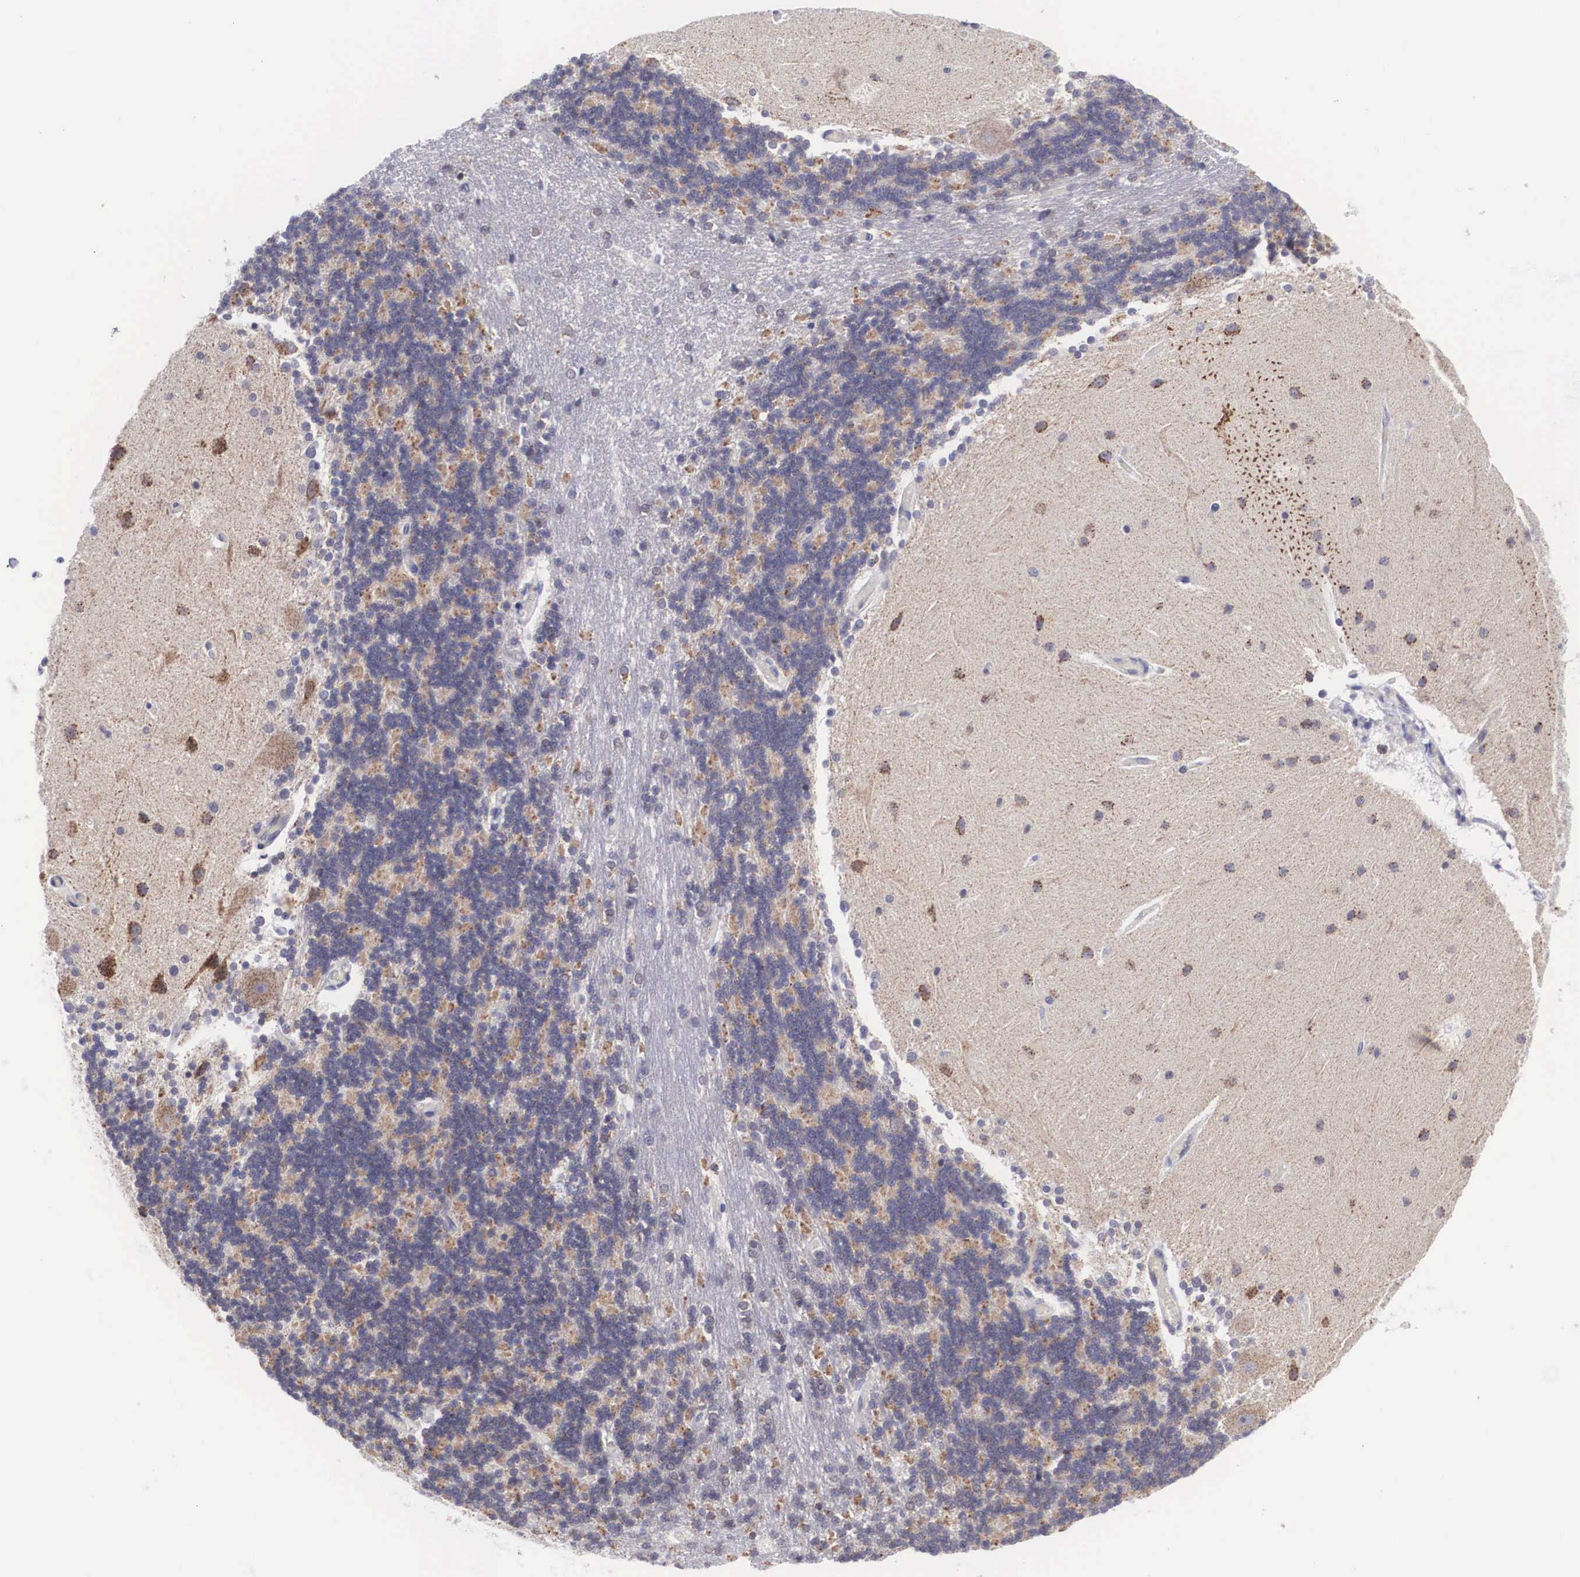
{"staining": {"intensity": "negative", "quantity": "none", "location": "none"}, "tissue": "cerebellum", "cell_type": "Cells in granular layer", "image_type": "normal", "snomed": [{"axis": "morphology", "description": "Normal tissue, NOS"}, {"axis": "topography", "description": "Cerebellum"}], "caption": "Immunohistochemistry of normal cerebellum reveals no staining in cells in granular layer. (DAB (3,3'-diaminobenzidine) immunohistochemistry with hematoxylin counter stain).", "gene": "SOX11", "patient": {"sex": "female", "age": 54}}